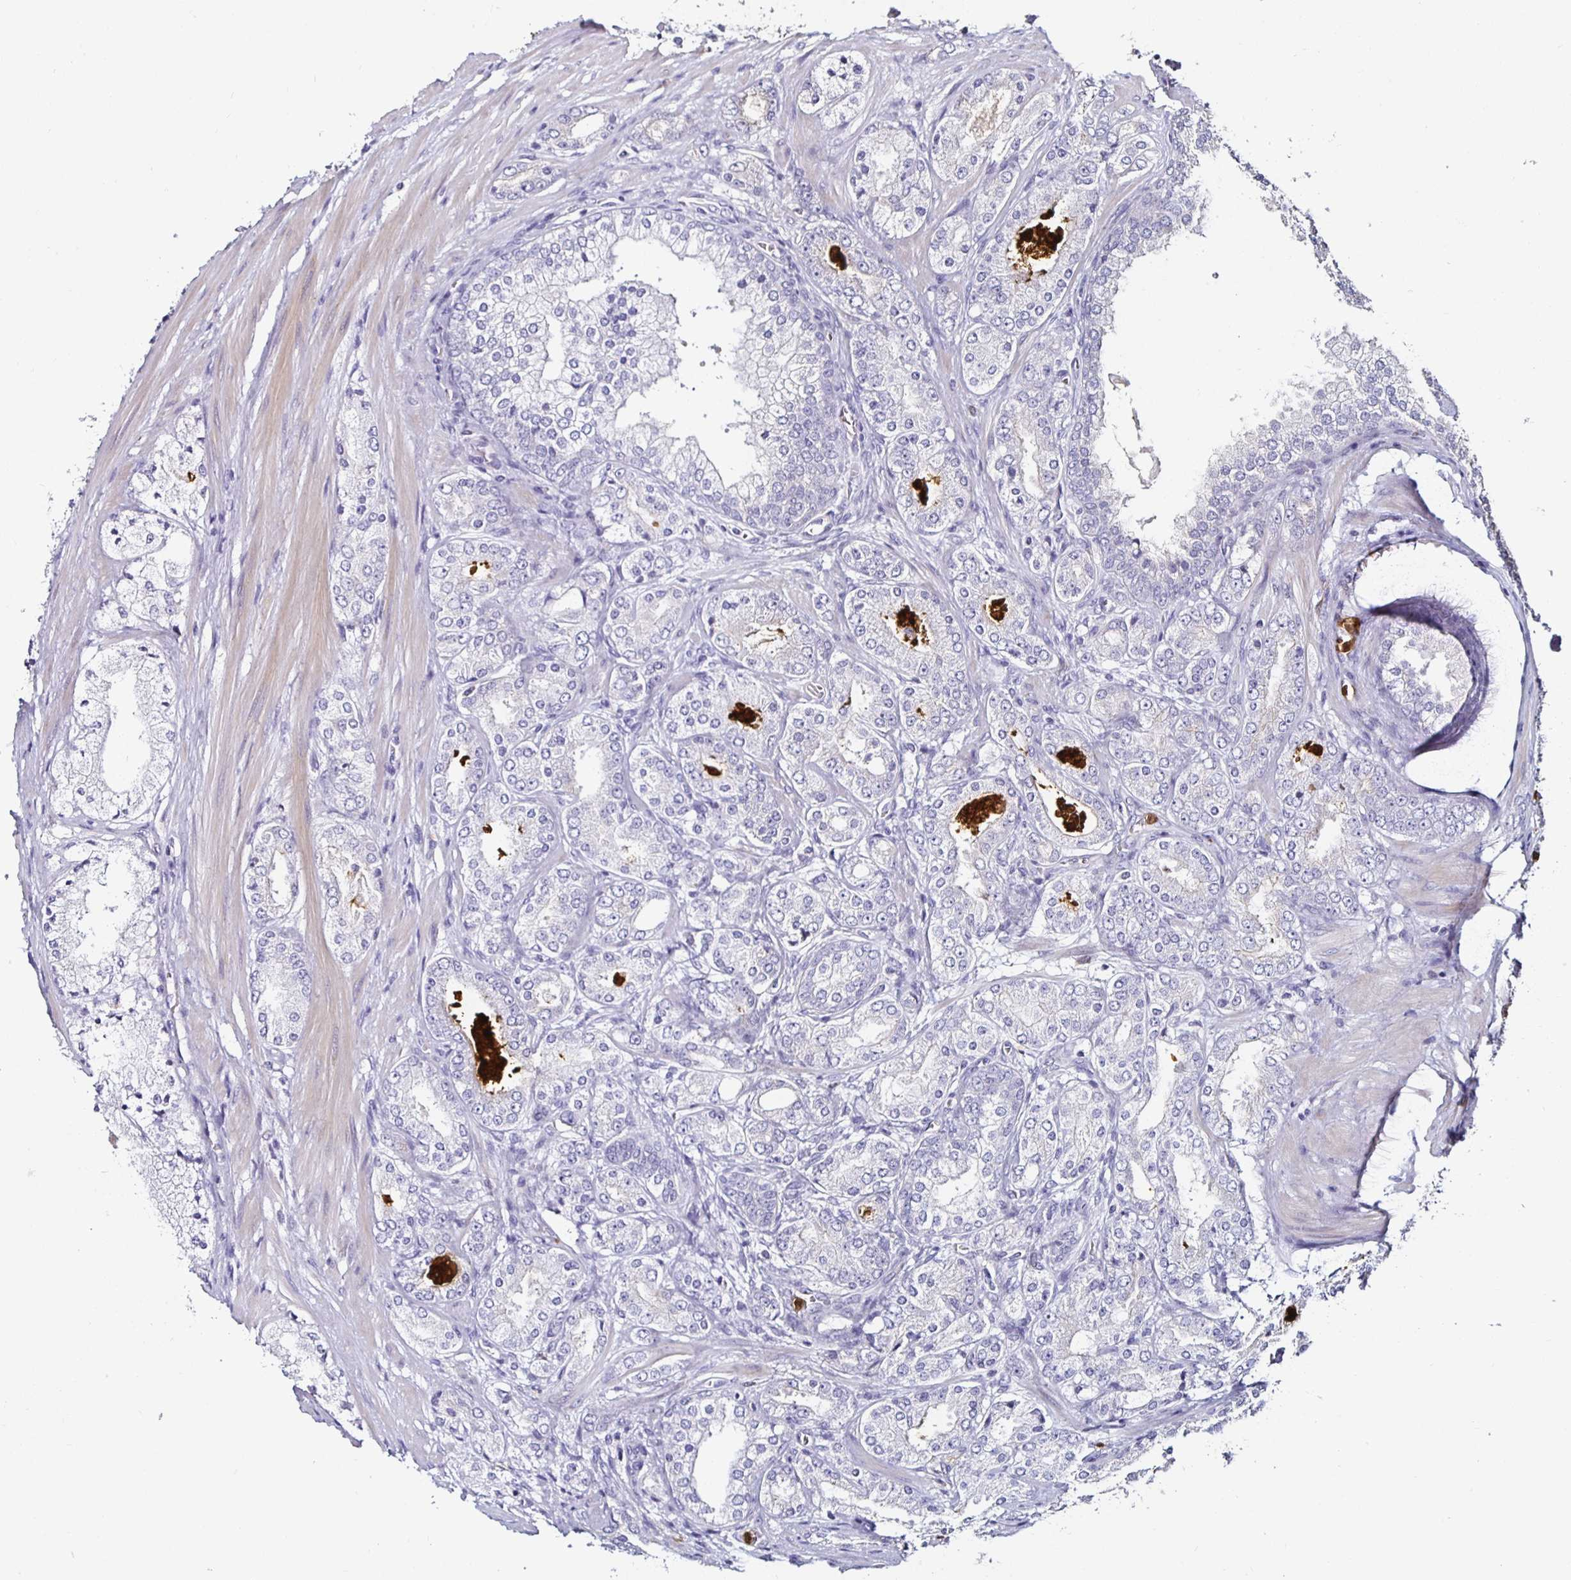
{"staining": {"intensity": "negative", "quantity": "none", "location": "none"}, "tissue": "prostate cancer", "cell_type": "Tumor cells", "image_type": "cancer", "snomed": [{"axis": "morphology", "description": "Adenocarcinoma, High grade"}, {"axis": "topography", "description": "Prostate"}], "caption": "DAB immunohistochemical staining of prostate adenocarcinoma (high-grade) displays no significant positivity in tumor cells.", "gene": "TLR4", "patient": {"sex": "male", "age": 63}}